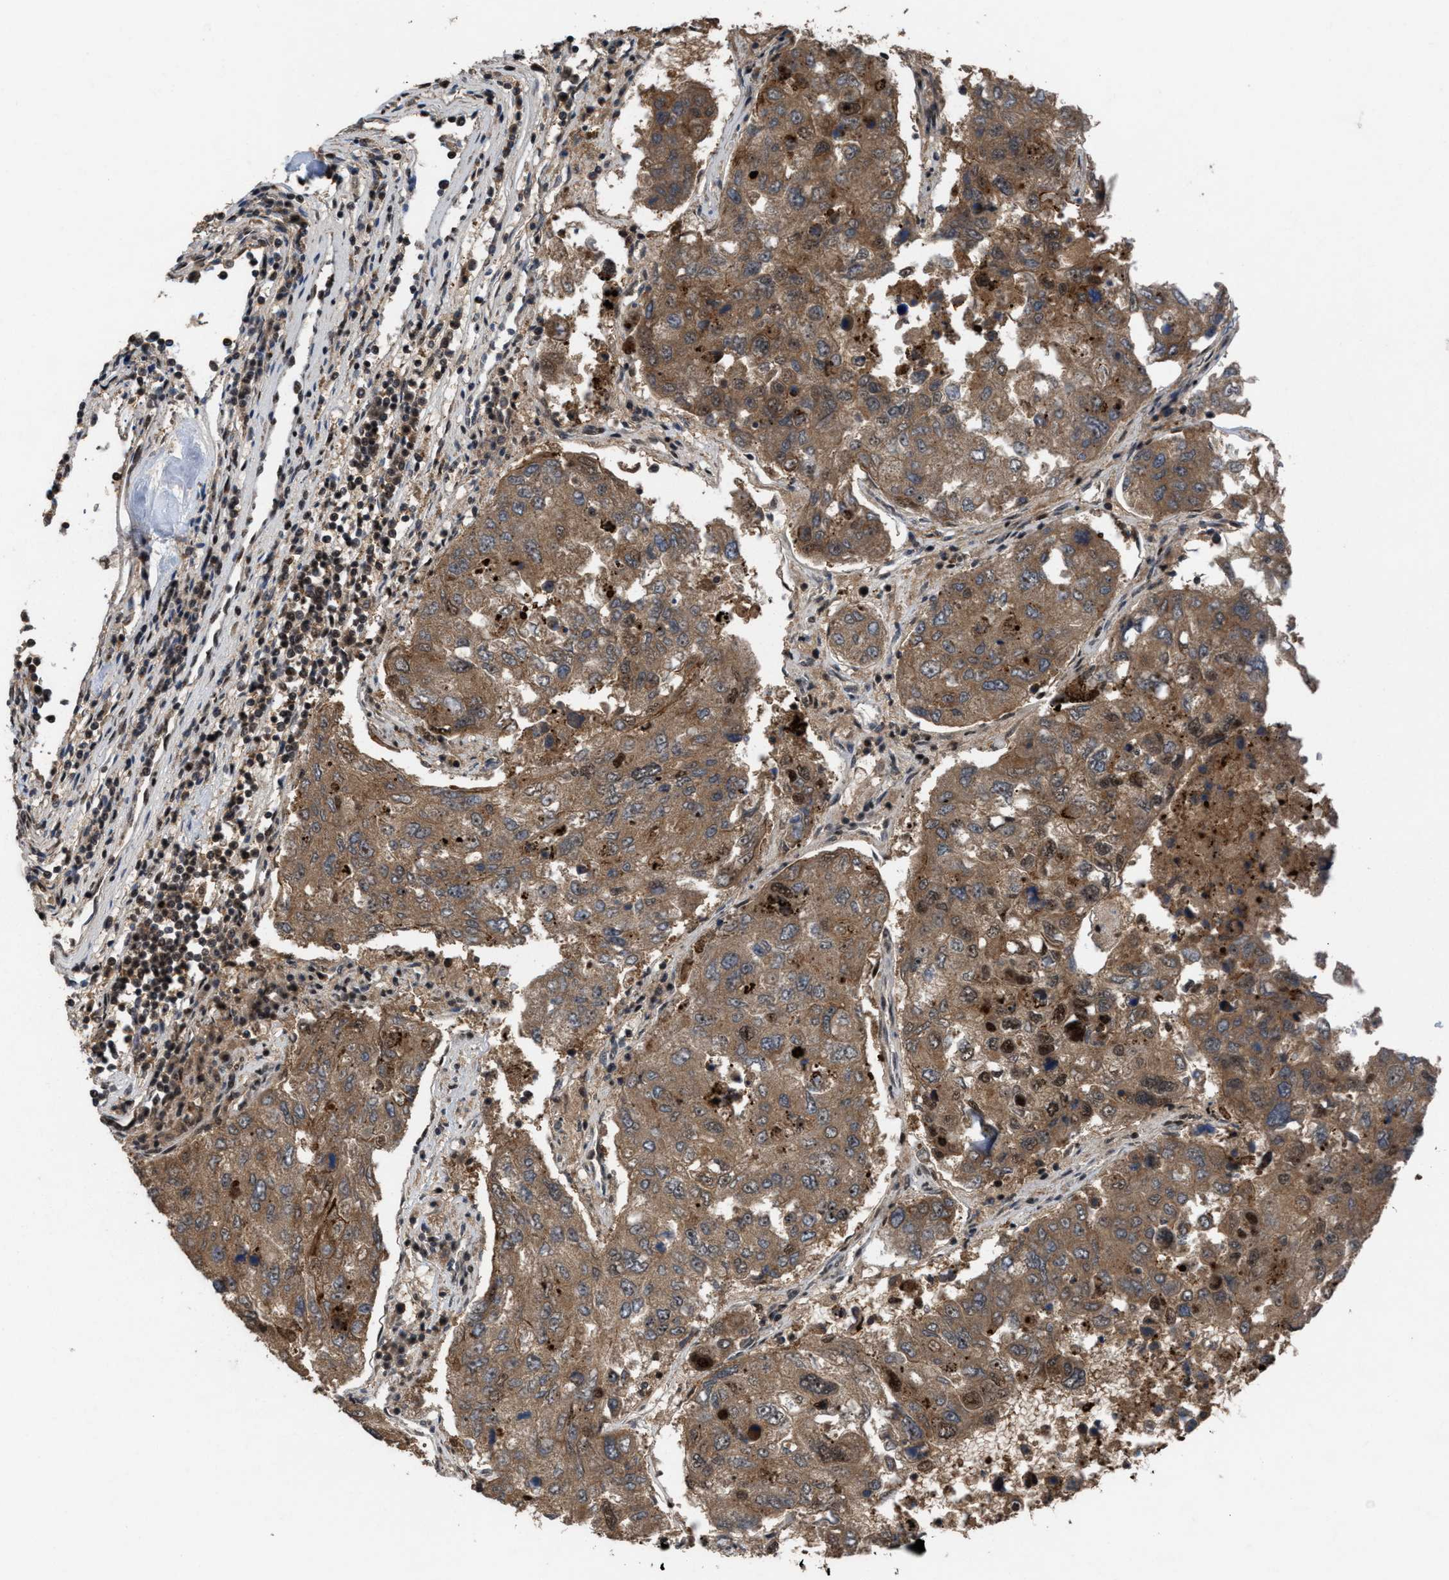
{"staining": {"intensity": "moderate", "quantity": ">75%", "location": "cytoplasmic/membranous"}, "tissue": "urothelial cancer", "cell_type": "Tumor cells", "image_type": "cancer", "snomed": [{"axis": "morphology", "description": "Urothelial carcinoma, High grade"}, {"axis": "topography", "description": "Lymph node"}, {"axis": "topography", "description": "Urinary bladder"}], "caption": "This photomicrograph demonstrates IHC staining of urothelial carcinoma (high-grade), with medium moderate cytoplasmic/membranous positivity in about >75% of tumor cells.", "gene": "PRPF4", "patient": {"sex": "male", "age": 51}}